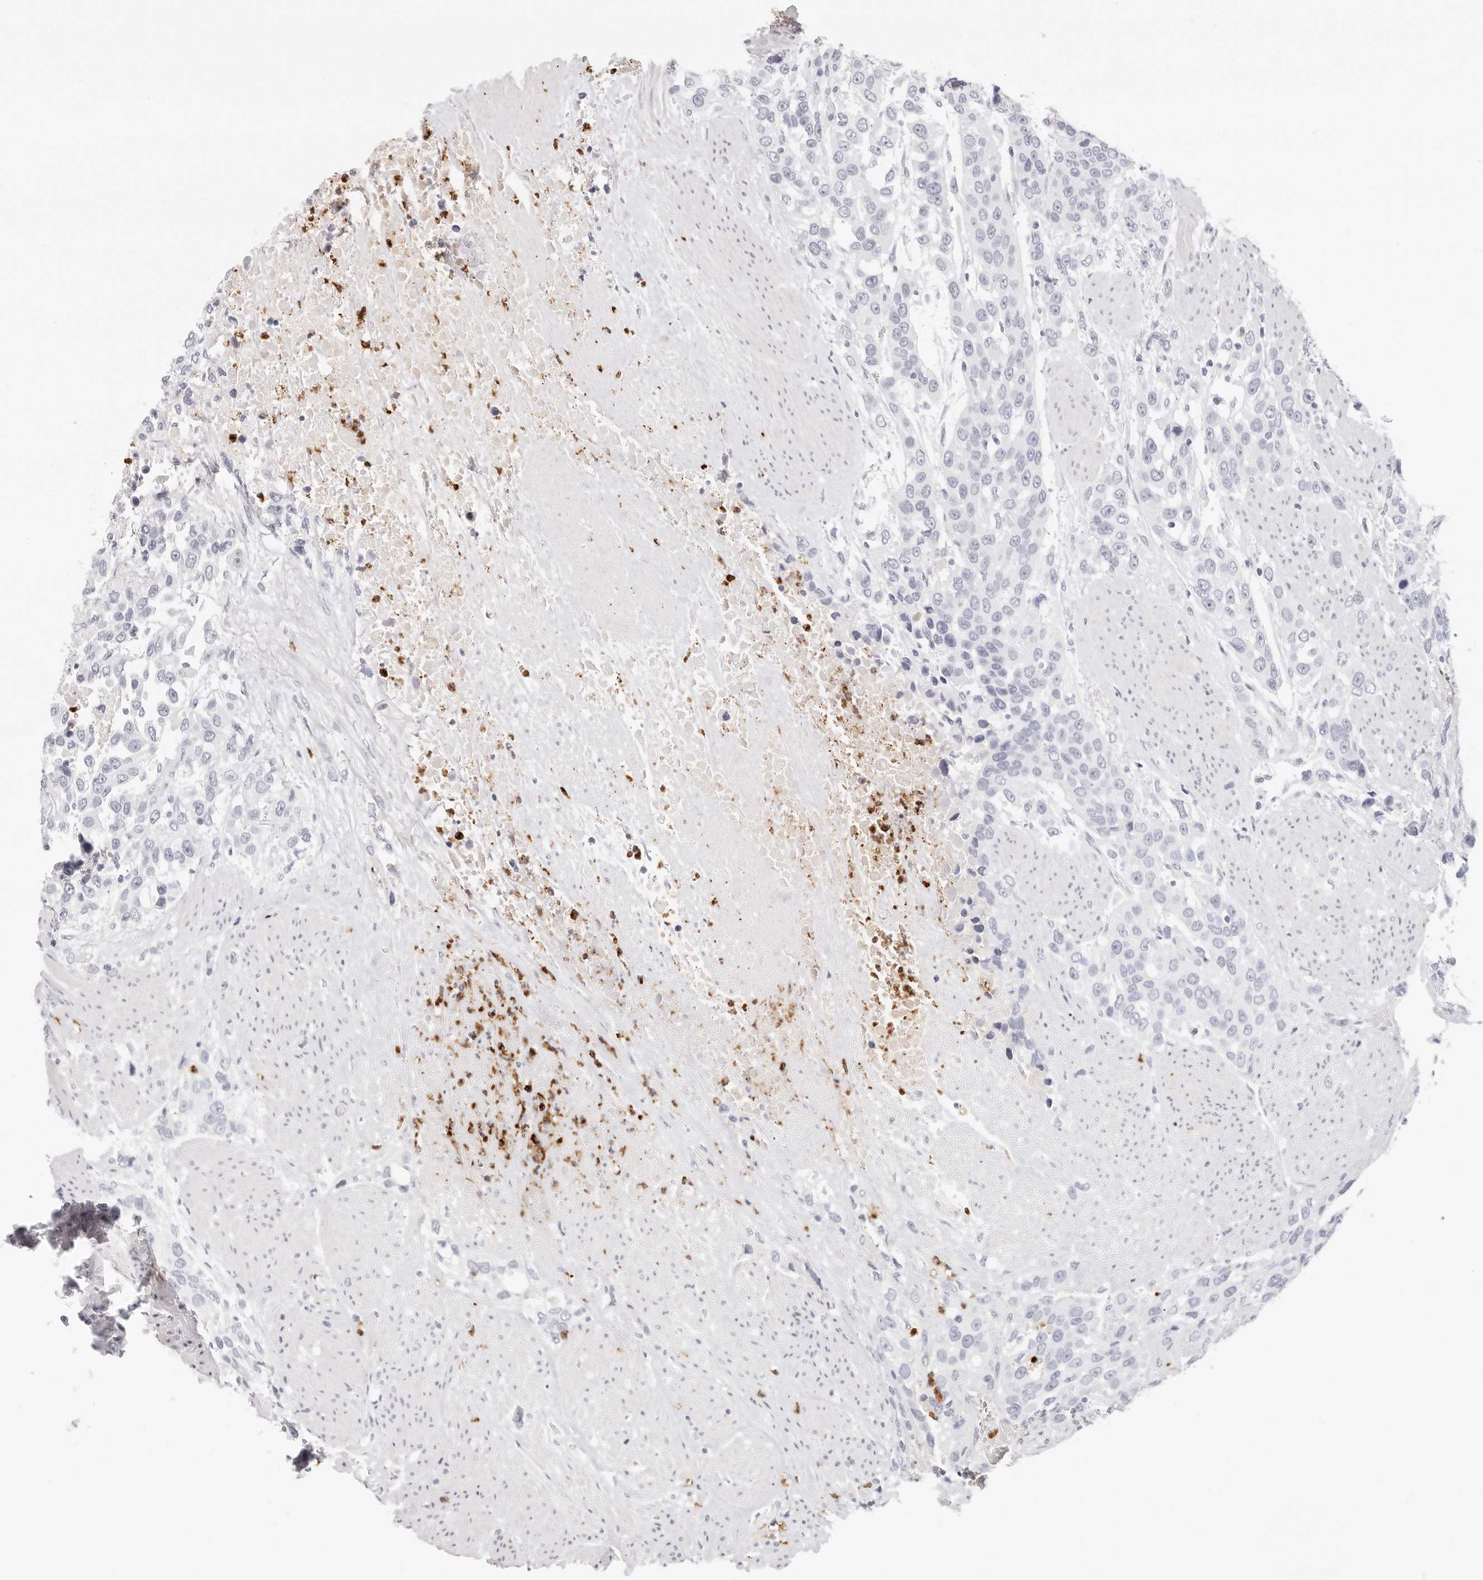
{"staining": {"intensity": "negative", "quantity": "none", "location": "none"}, "tissue": "urothelial cancer", "cell_type": "Tumor cells", "image_type": "cancer", "snomed": [{"axis": "morphology", "description": "Urothelial carcinoma, High grade"}, {"axis": "topography", "description": "Urinary bladder"}], "caption": "Image shows no protein expression in tumor cells of urothelial cancer tissue.", "gene": "CAMP", "patient": {"sex": "female", "age": 80}}